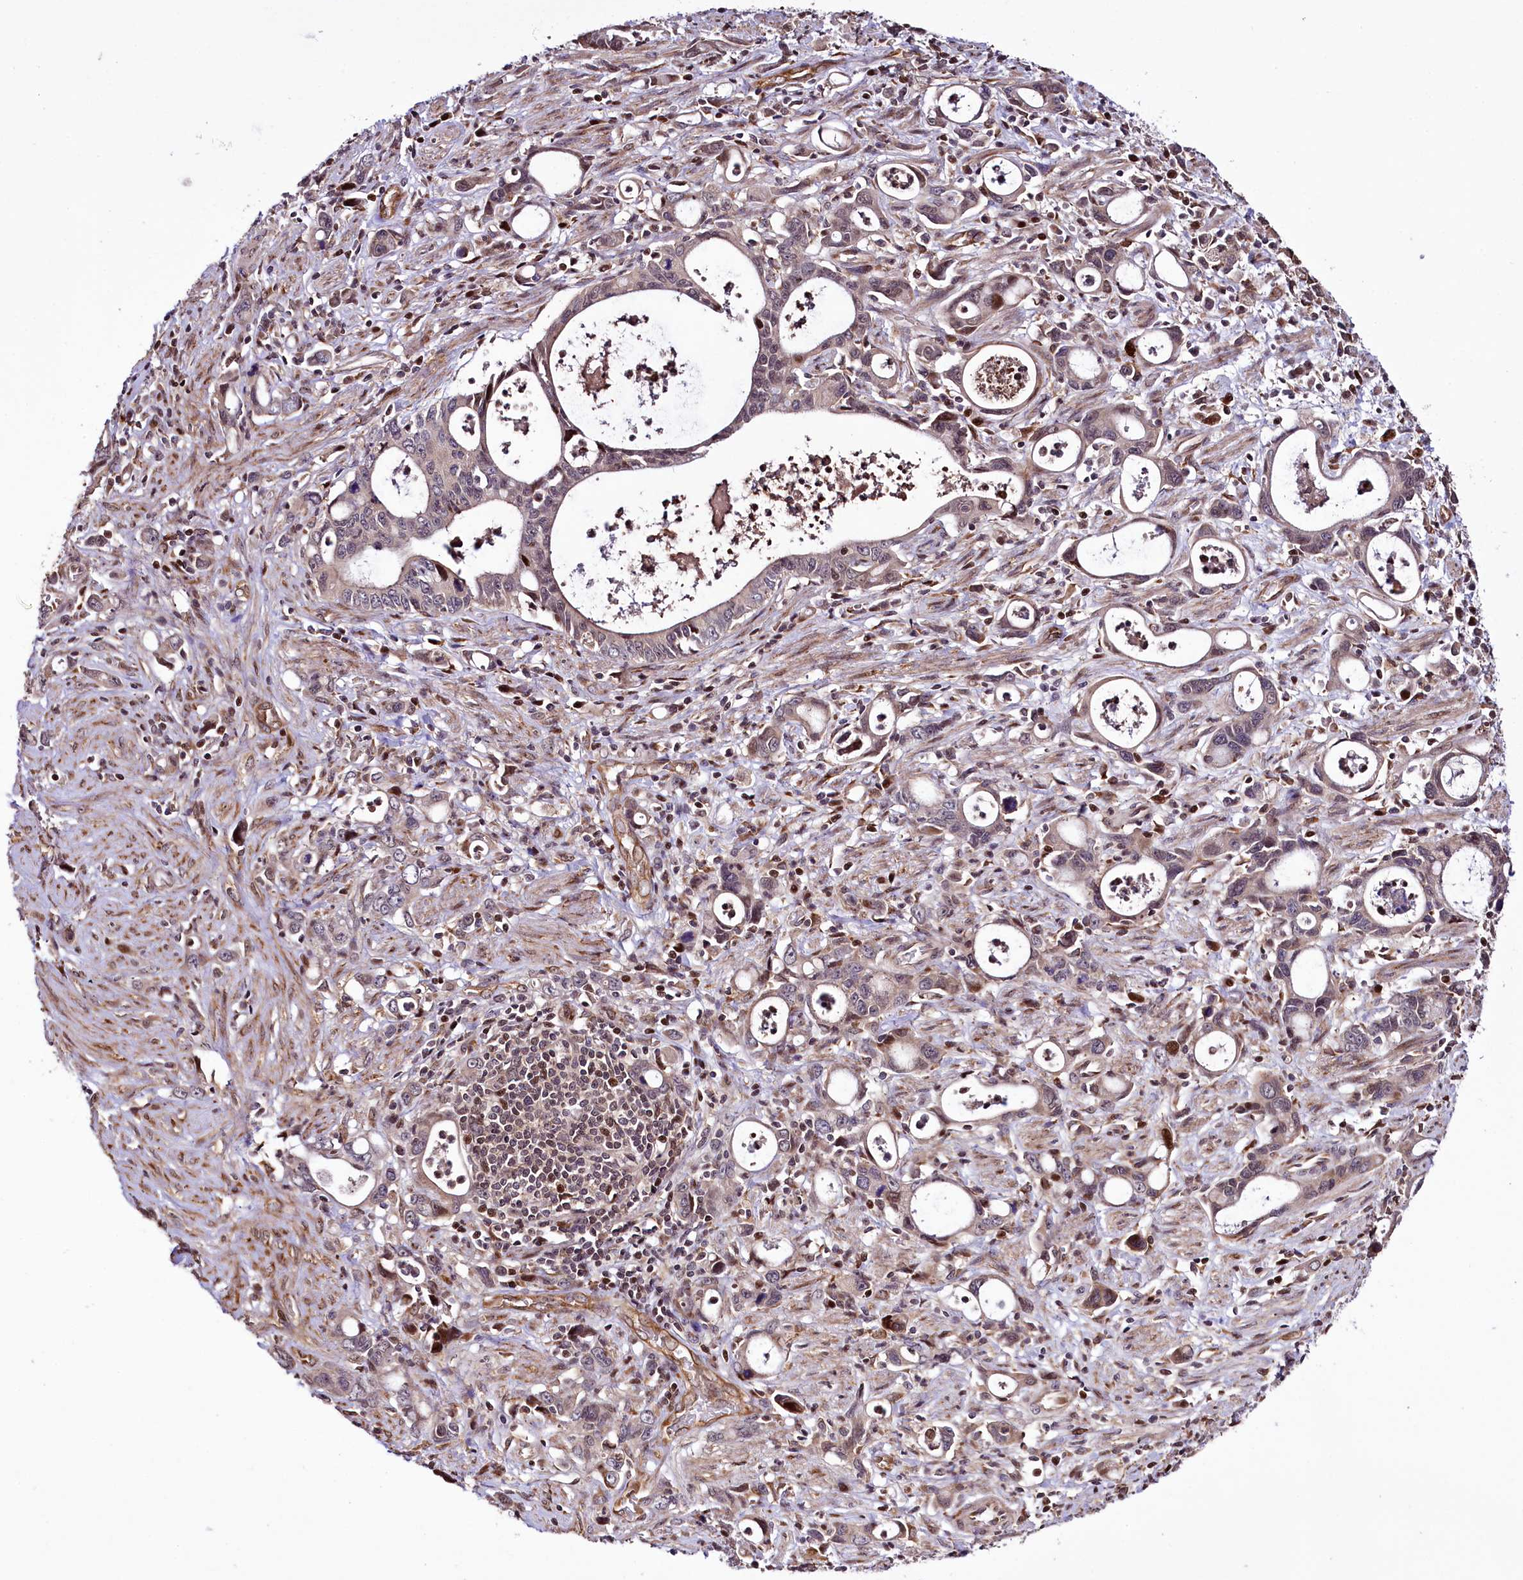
{"staining": {"intensity": "strong", "quantity": "25%-75%", "location": "cytoplasmic/membranous"}, "tissue": "stomach cancer", "cell_type": "Tumor cells", "image_type": "cancer", "snomed": [{"axis": "morphology", "description": "Adenocarcinoma, NOS"}, {"axis": "topography", "description": "Stomach, lower"}], "caption": "Tumor cells display high levels of strong cytoplasmic/membranous positivity in about 25%-75% of cells in human stomach cancer.", "gene": "CUTC", "patient": {"sex": "female", "age": 43}}